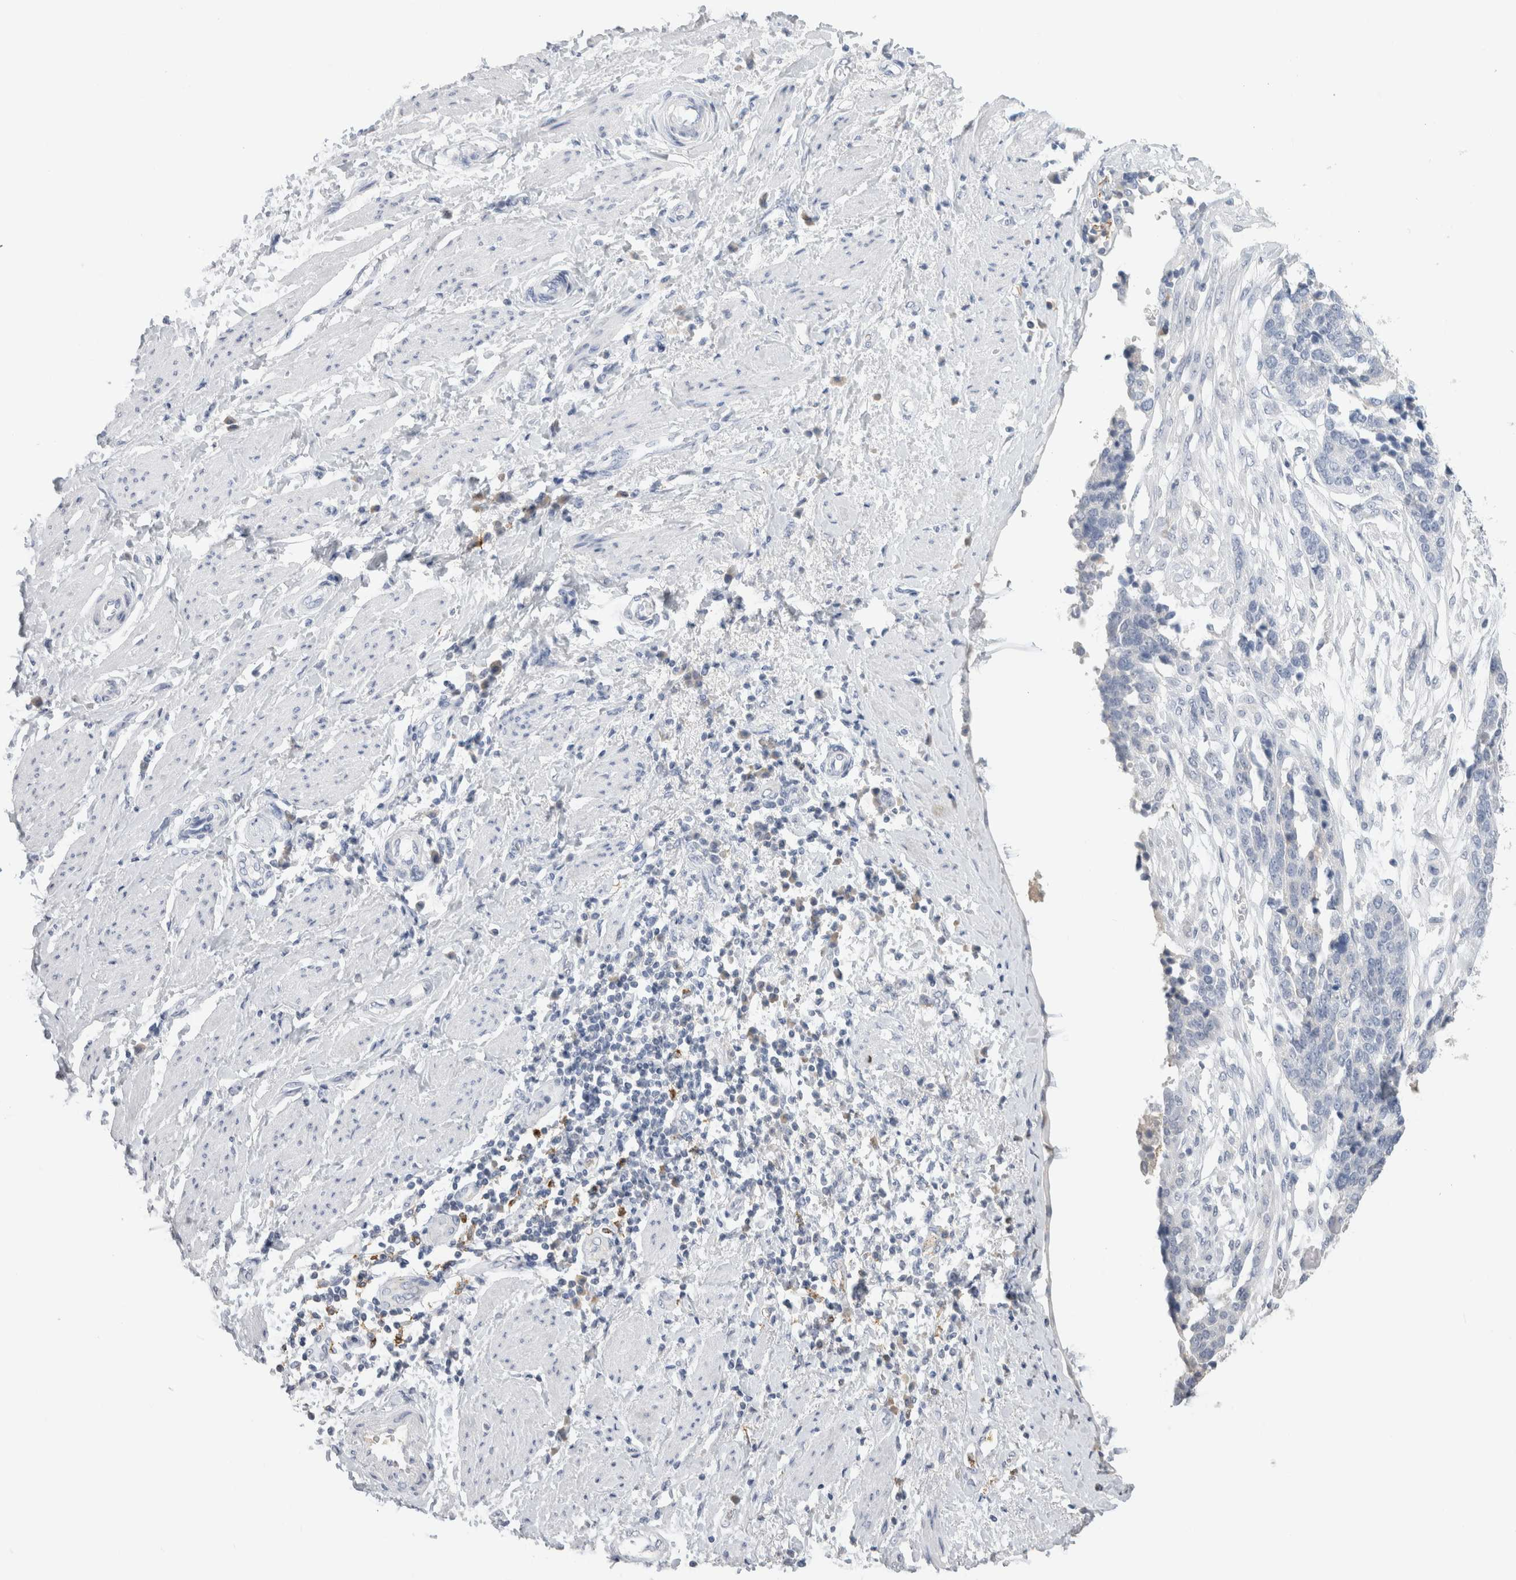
{"staining": {"intensity": "negative", "quantity": "none", "location": "none"}, "tissue": "ovarian cancer", "cell_type": "Tumor cells", "image_type": "cancer", "snomed": [{"axis": "morphology", "description": "Cystadenocarcinoma, serous, NOS"}, {"axis": "topography", "description": "Ovary"}], "caption": "Immunohistochemistry of human ovarian serous cystadenocarcinoma reveals no expression in tumor cells.", "gene": "LAMP3", "patient": {"sex": "female", "age": 44}}